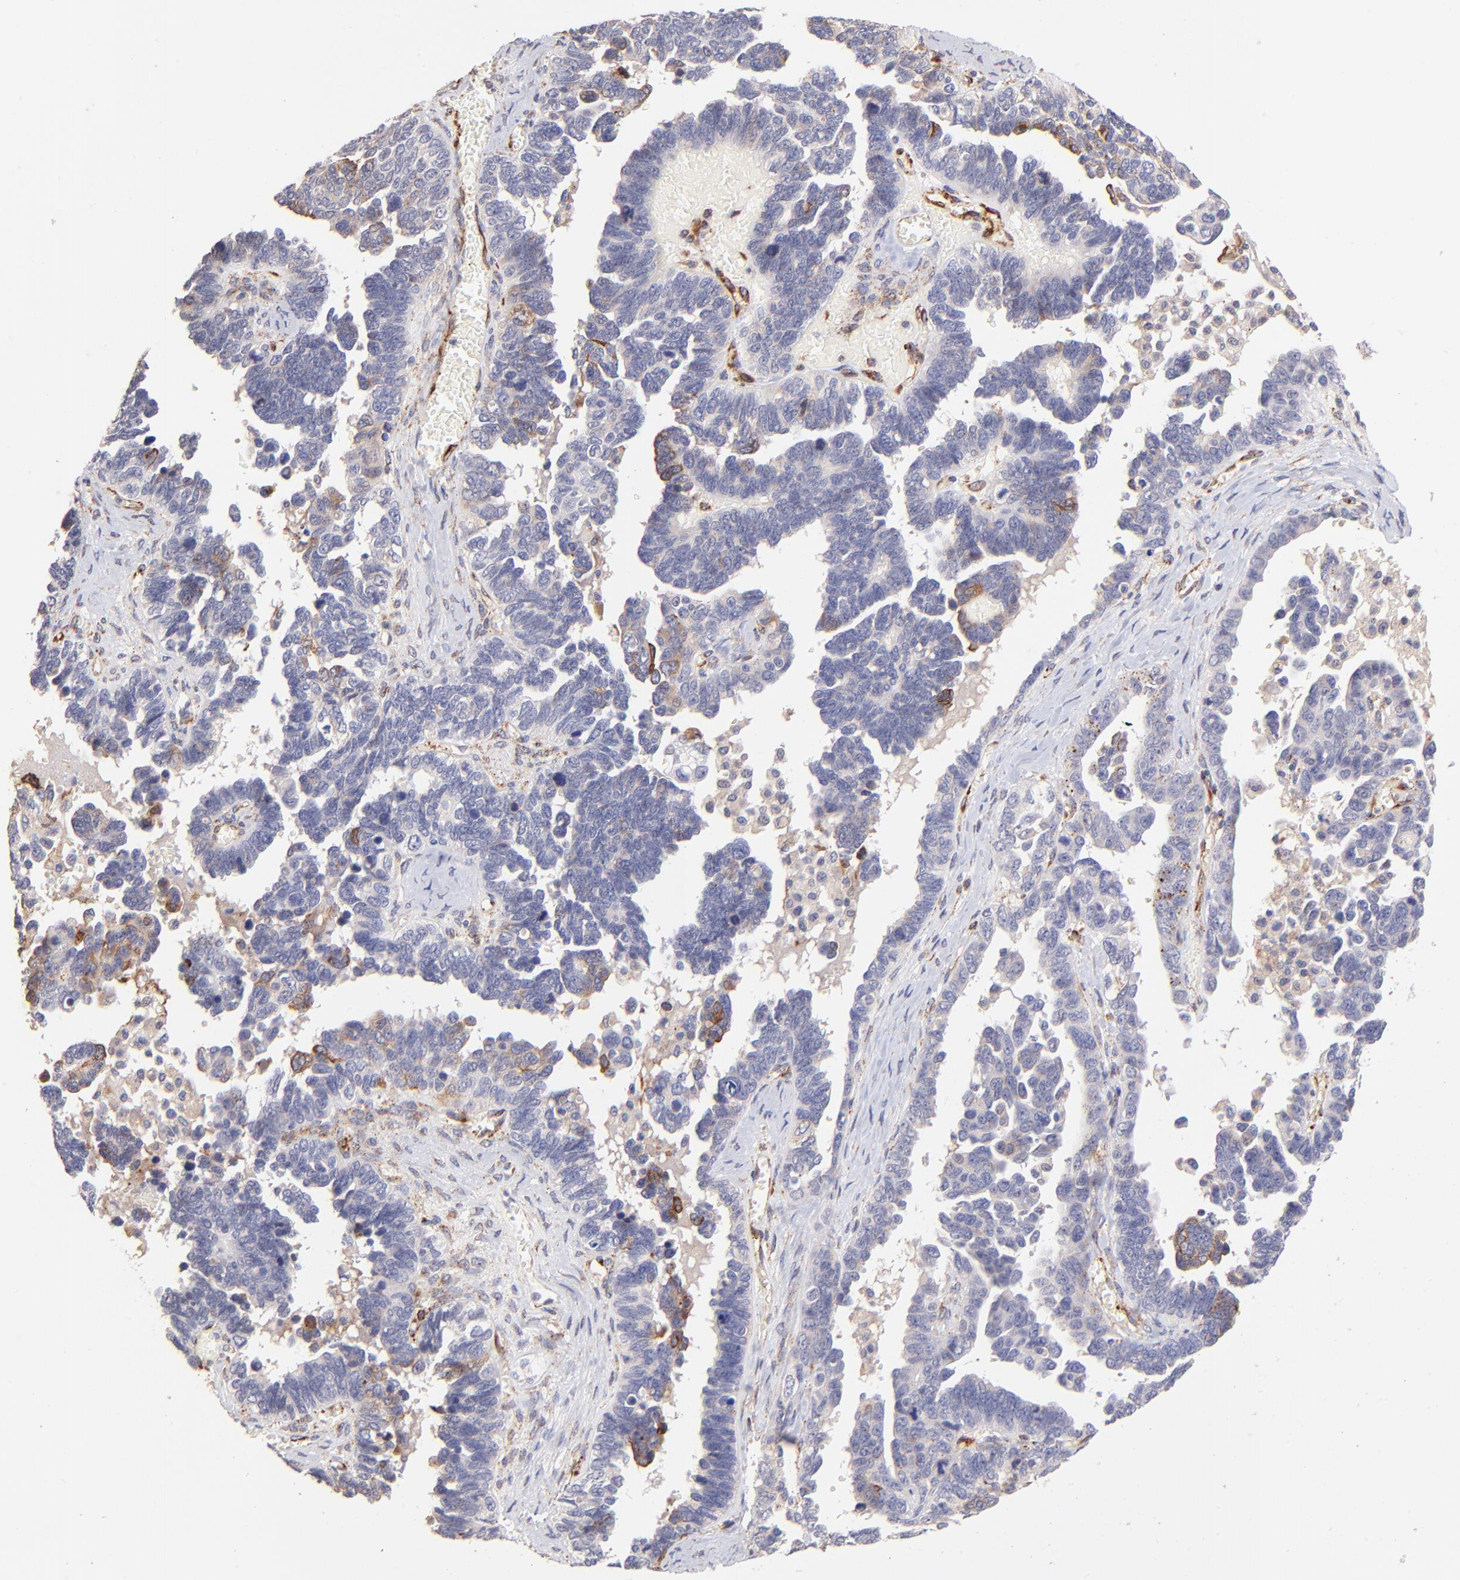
{"staining": {"intensity": "moderate", "quantity": "<25%", "location": "cytoplasmic/membranous"}, "tissue": "ovarian cancer", "cell_type": "Tumor cells", "image_type": "cancer", "snomed": [{"axis": "morphology", "description": "Cystadenocarcinoma, serous, NOS"}, {"axis": "topography", "description": "Ovary"}], "caption": "A histopathology image showing moderate cytoplasmic/membranous staining in about <25% of tumor cells in ovarian cancer, as visualized by brown immunohistochemical staining.", "gene": "SPARC", "patient": {"sex": "female", "age": 69}}